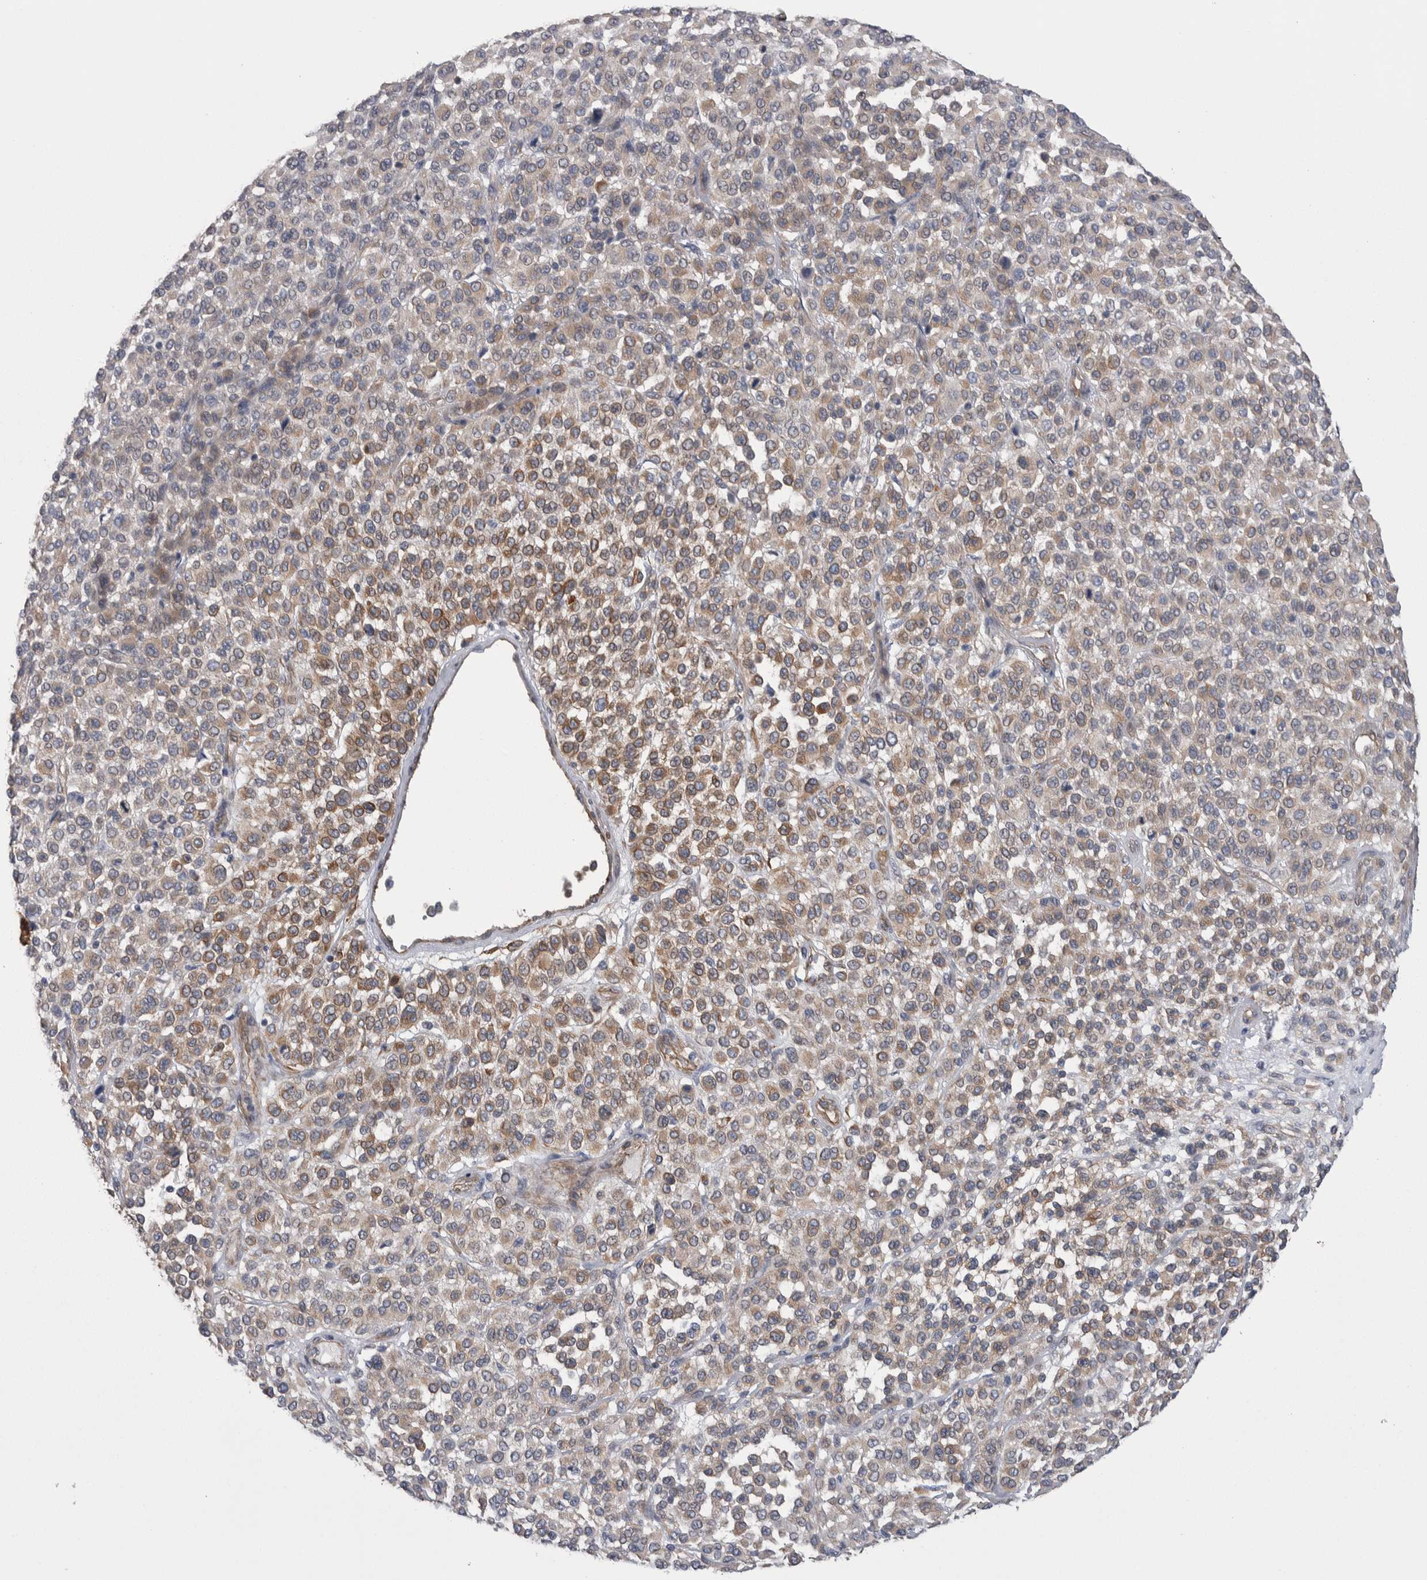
{"staining": {"intensity": "moderate", "quantity": "25%-75%", "location": "cytoplasmic/membranous"}, "tissue": "melanoma", "cell_type": "Tumor cells", "image_type": "cancer", "snomed": [{"axis": "morphology", "description": "Malignant melanoma, Metastatic site"}, {"axis": "topography", "description": "Pancreas"}], "caption": "IHC of malignant melanoma (metastatic site) reveals medium levels of moderate cytoplasmic/membranous positivity in about 25%-75% of tumor cells. (Stains: DAB (3,3'-diaminobenzidine) in brown, nuclei in blue, Microscopy: brightfield microscopy at high magnification).", "gene": "KIF12", "patient": {"sex": "female", "age": 30}}